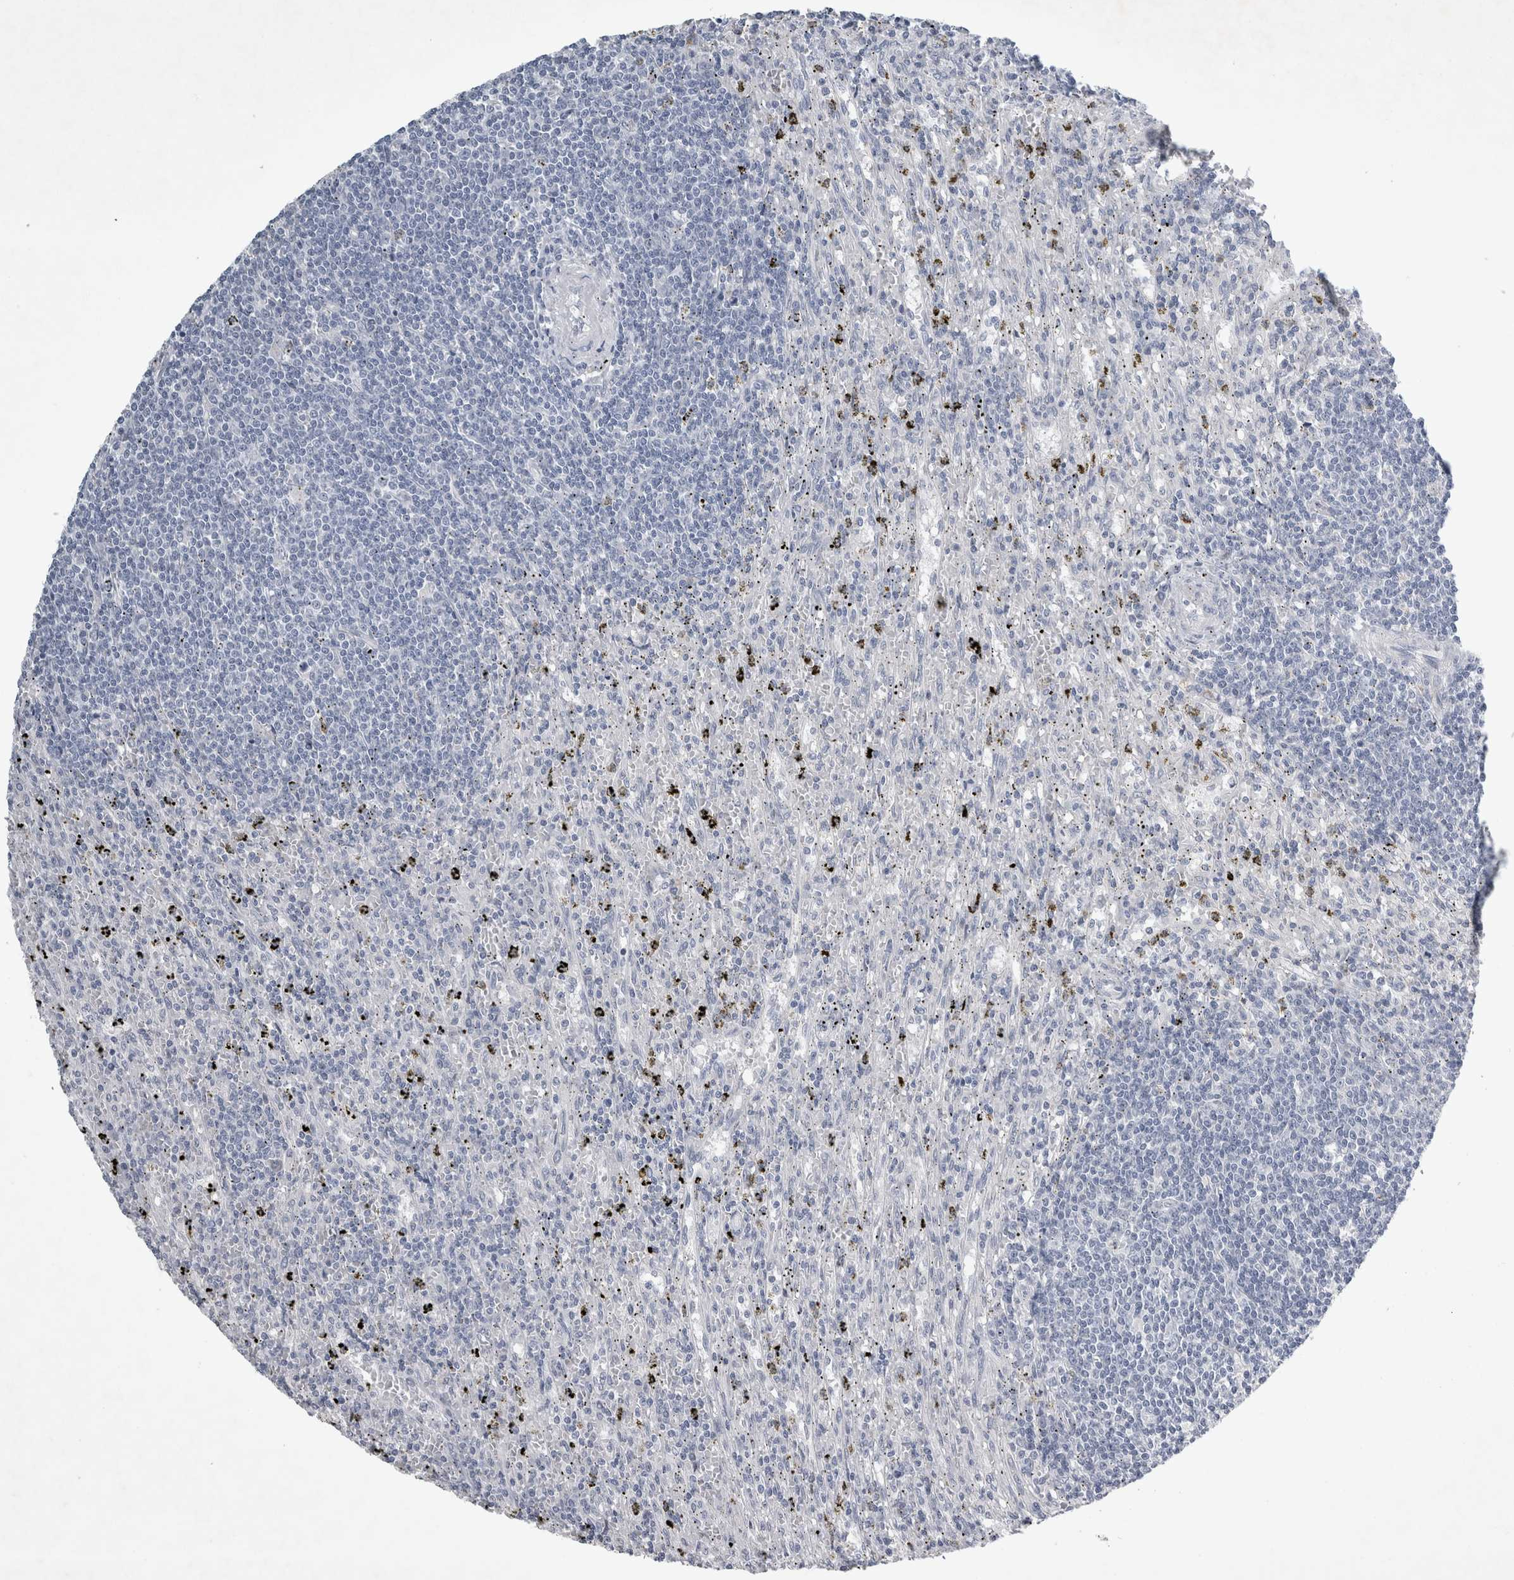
{"staining": {"intensity": "negative", "quantity": "none", "location": "none"}, "tissue": "lymphoma", "cell_type": "Tumor cells", "image_type": "cancer", "snomed": [{"axis": "morphology", "description": "Malignant lymphoma, non-Hodgkin's type, Low grade"}, {"axis": "topography", "description": "Spleen"}], "caption": "Micrograph shows no protein staining in tumor cells of low-grade malignant lymphoma, non-Hodgkin's type tissue.", "gene": "FXYD7", "patient": {"sex": "male", "age": 76}}